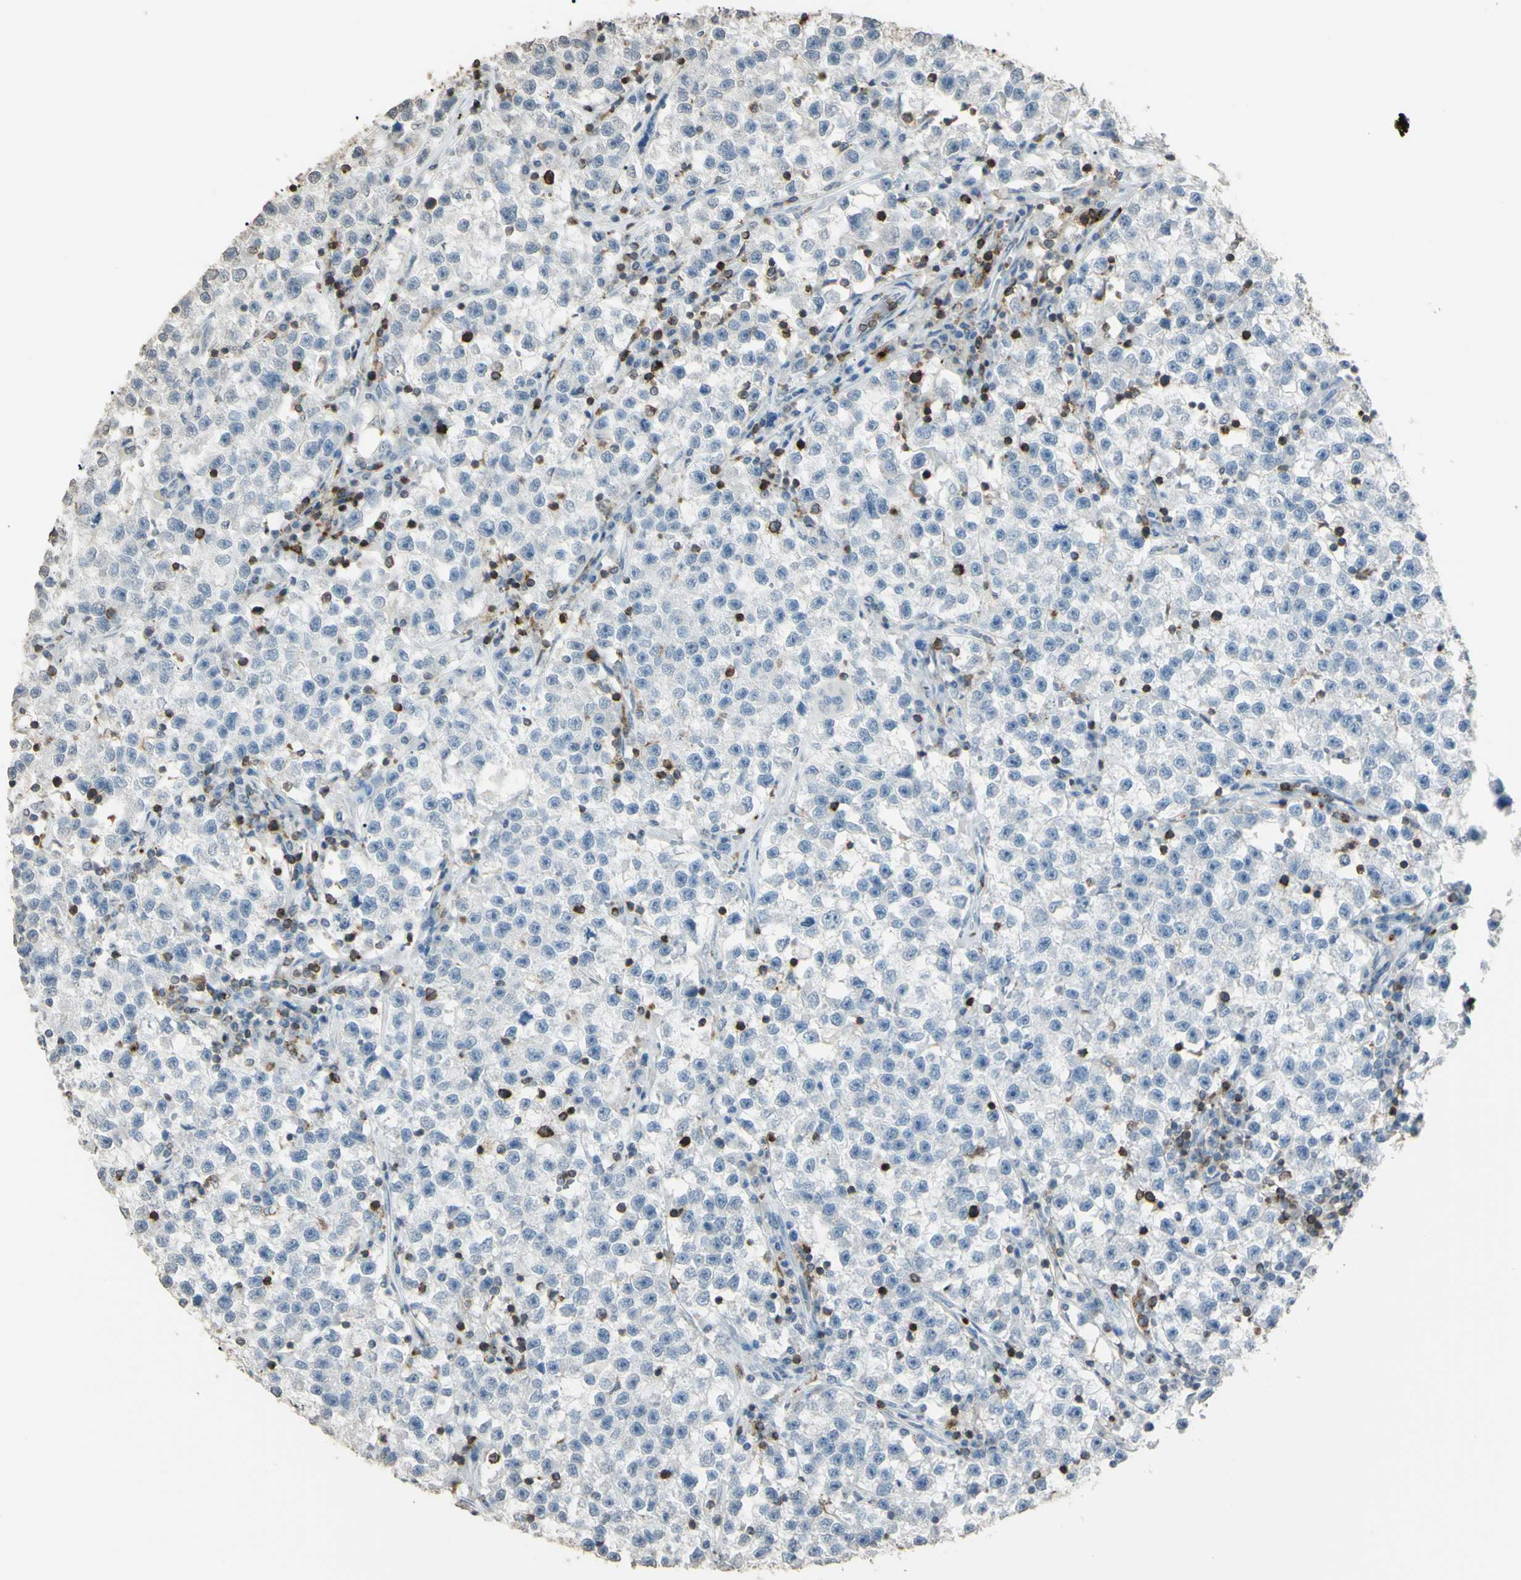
{"staining": {"intensity": "negative", "quantity": "none", "location": "none"}, "tissue": "testis cancer", "cell_type": "Tumor cells", "image_type": "cancer", "snomed": [{"axis": "morphology", "description": "Seminoma, NOS"}, {"axis": "topography", "description": "Testis"}], "caption": "Testis seminoma was stained to show a protein in brown. There is no significant staining in tumor cells. The staining is performed using DAB (3,3'-diaminobenzidine) brown chromogen with nuclei counter-stained in using hematoxylin.", "gene": "PSTPIP1", "patient": {"sex": "male", "age": 22}}